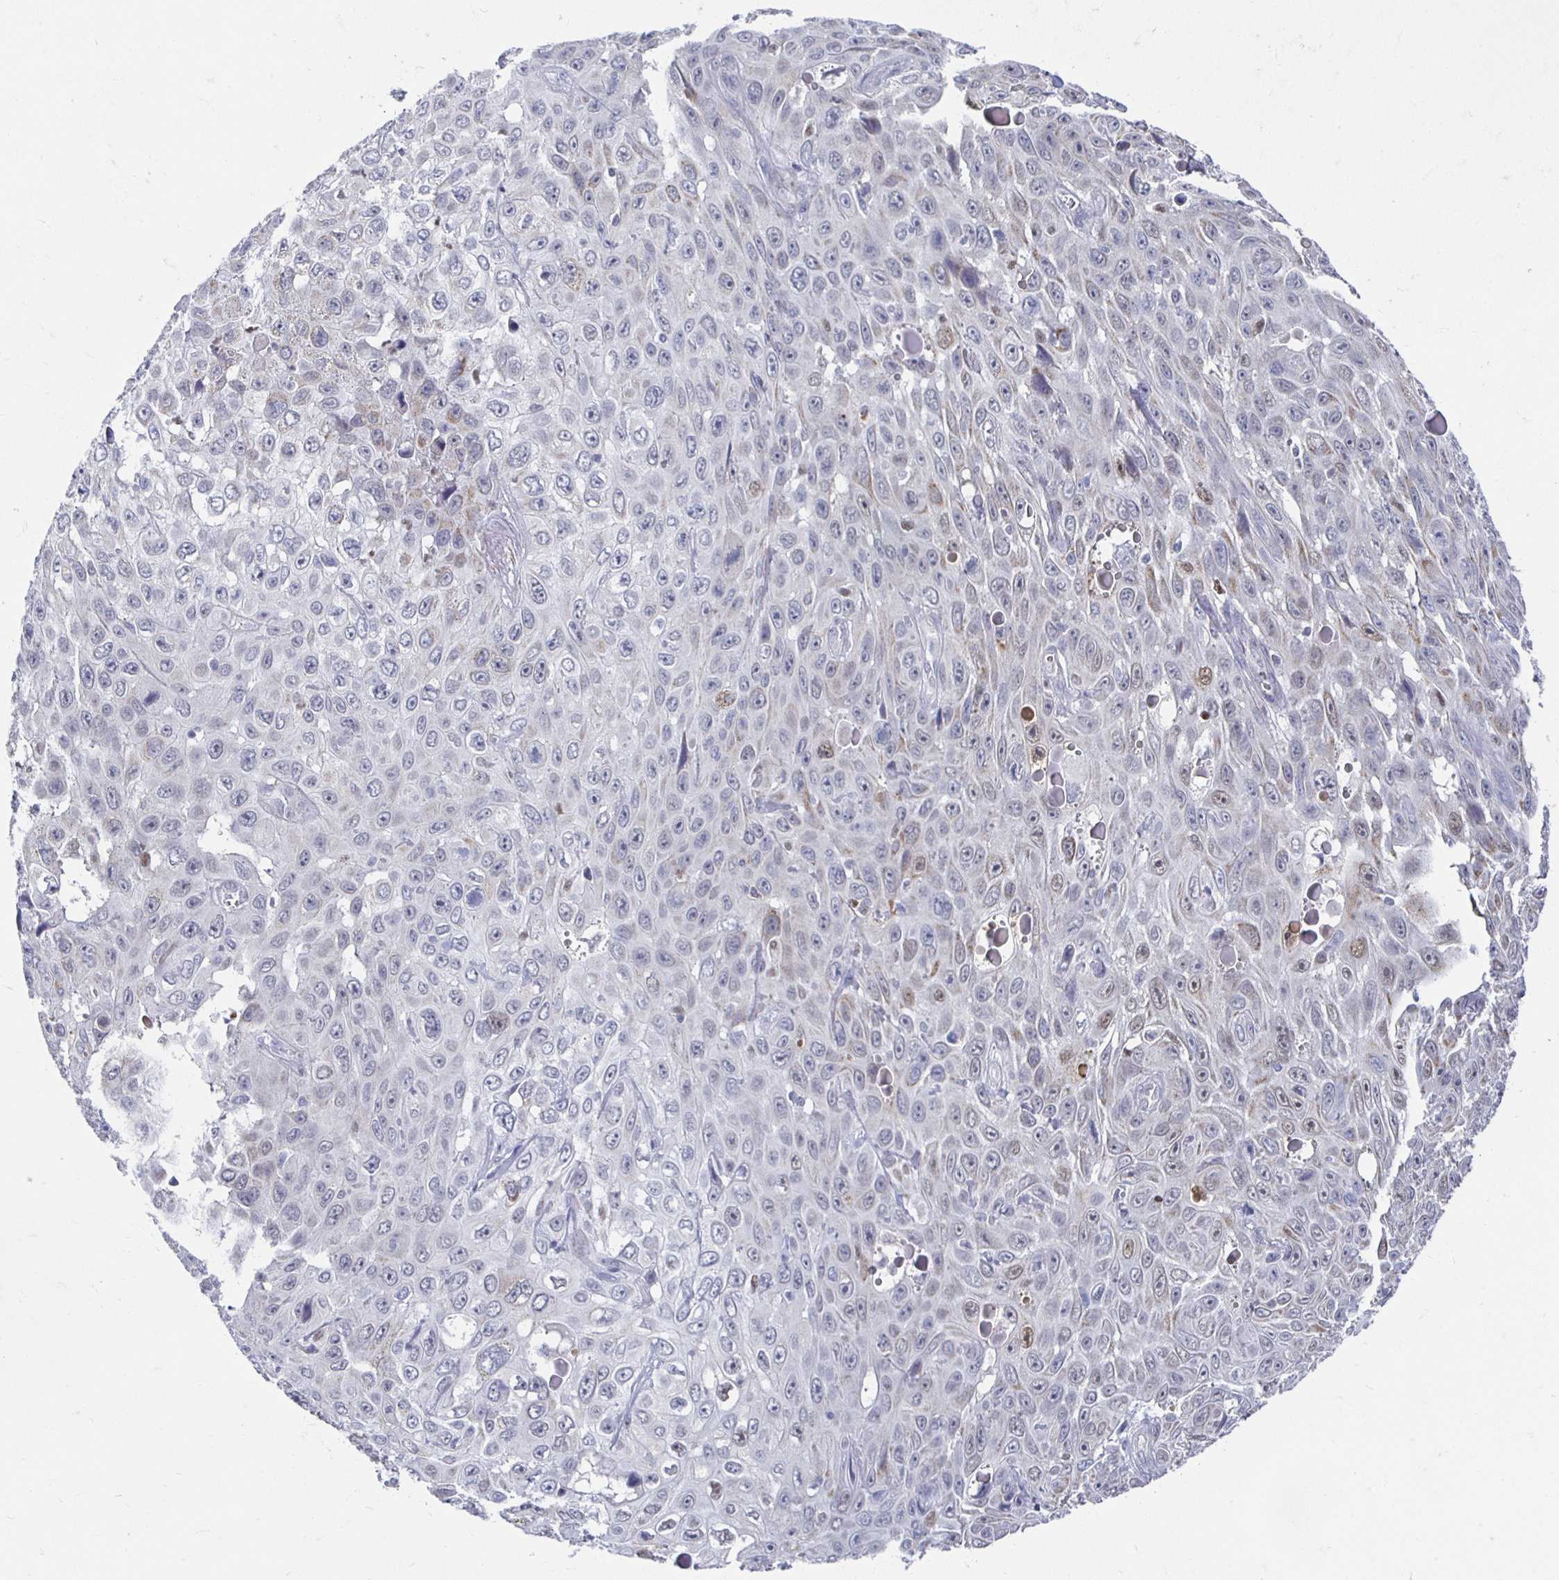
{"staining": {"intensity": "weak", "quantity": "<25%", "location": "nuclear"}, "tissue": "skin cancer", "cell_type": "Tumor cells", "image_type": "cancer", "snomed": [{"axis": "morphology", "description": "Squamous cell carcinoma, NOS"}, {"axis": "topography", "description": "Skin"}], "caption": "A high-resolution histopathology image shows IHC staining of skin cancer, which exhibits no significant staining in tumor cells. Brightfield microscopy of immunohistochemistry stained with DAB (brown) and hematoxylin (blue), captured at high magnification.", "gene": "NOCT", "patient": {"sex": "male", "age": 82}}